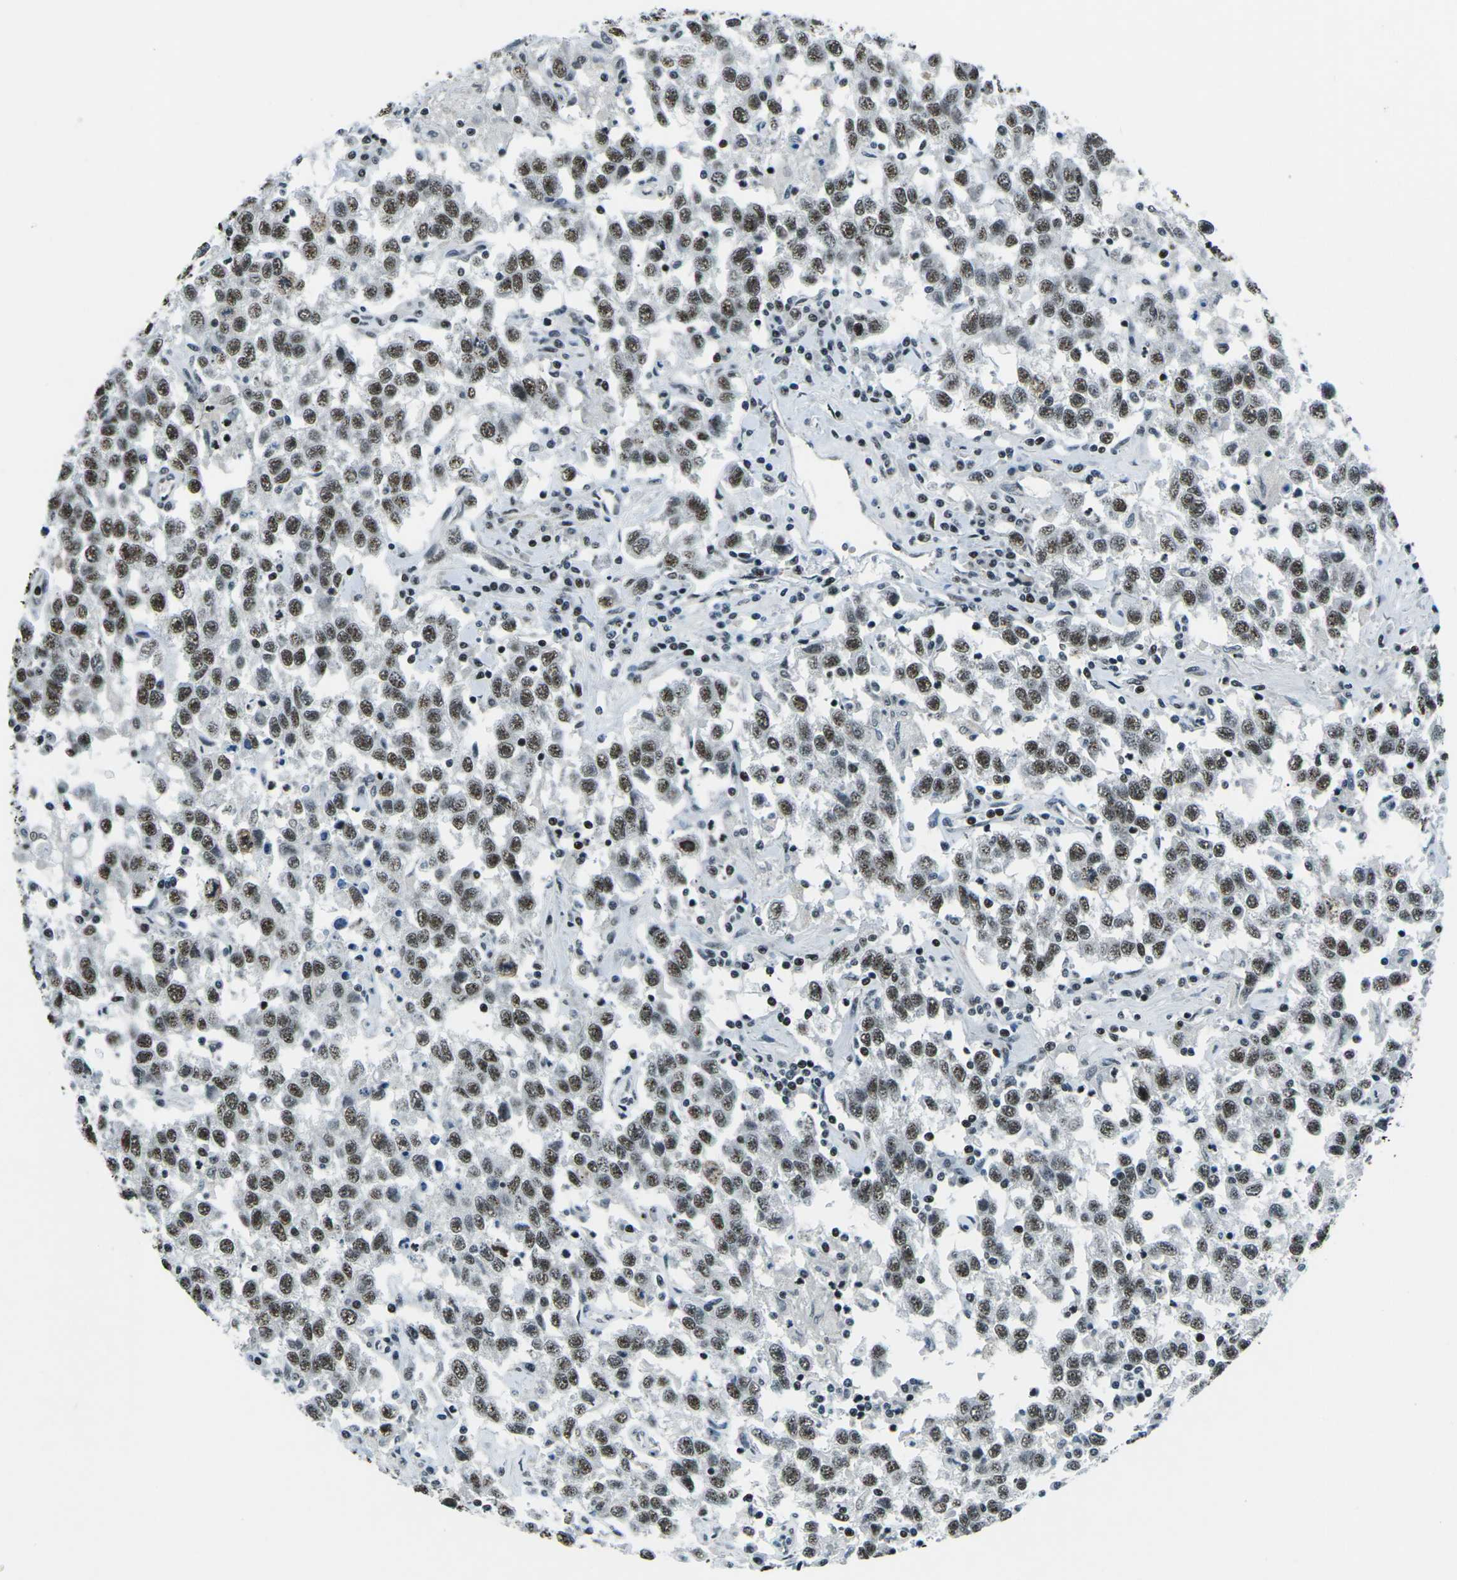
{"staining": {"intensity": "moderate", "quantity": ">75%", "location": "nuclear"}, "tissue": "testis cancer", "cell_type": "Tumor cells", "image_type": "cancer", "snomed": [{"axis": "morphology", "description": "Seminoma, NOS"}, {"axis": "topography", "description": "Testis"}], "caption": "The histopathology image shows immunohistochemical staining of testis cancer (seminoma). There is moderate nuclear positivity is appreciated in approximately >75% of tumor cells.", "gene": "RBL2", "patient": {"sex": "male", "age": 41}}